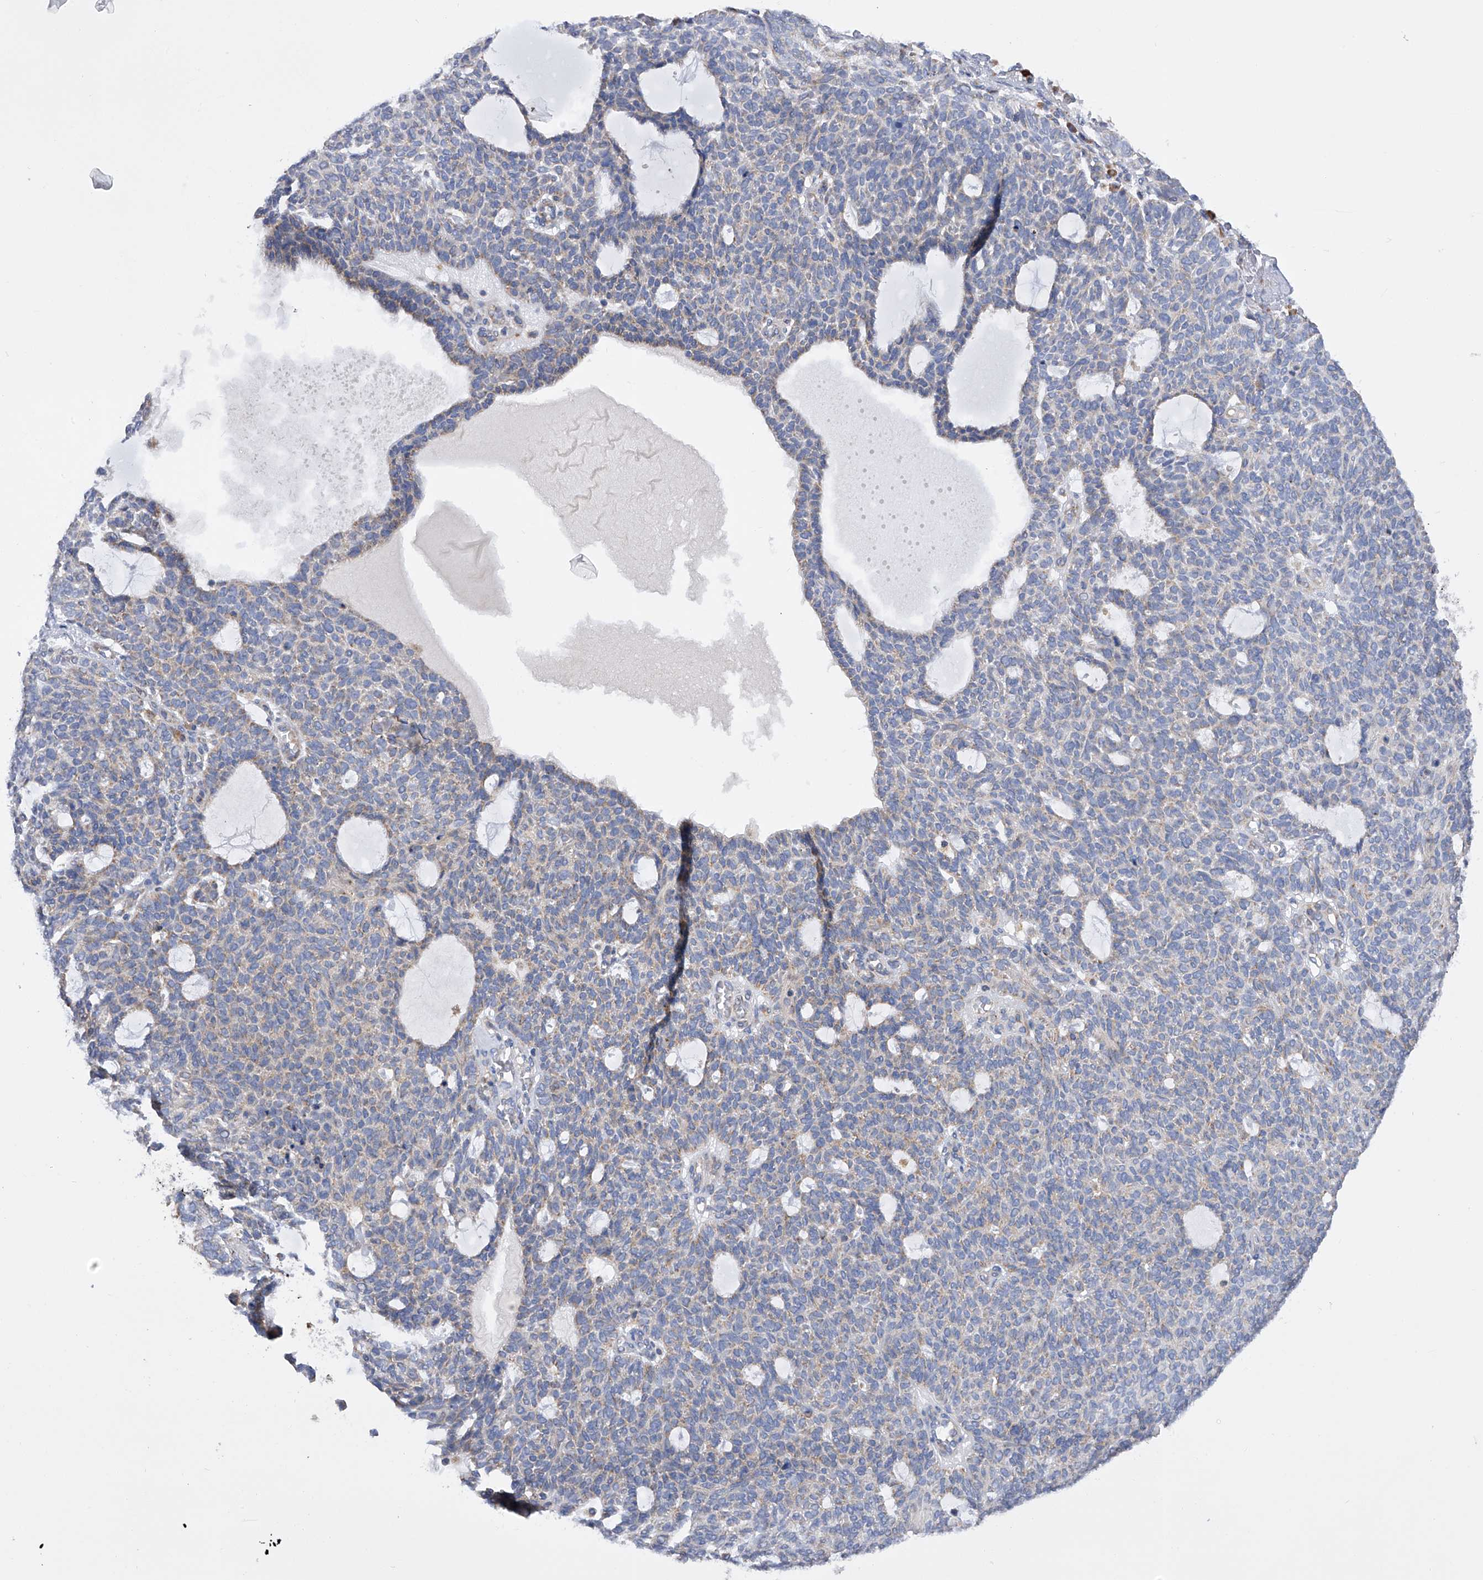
{"staining": {"intensity": "negative", "quantity": "none", "location": "none"}, "tissue": "skin cancer", "cell_type": "Tumor cells", "image_type": "cancer", "snomed": [{"axis": "morphology", "description": "Squamous cell carcinoma, NOS"}, {"axis": "topography", "description": "Skin"}], "caption": "DAB (3,3'-diaminobenzidine) immunohistochemical staining of human squamous cell carcinoma (skin) displays no significant staining in tumor cells.", "gene": "MLYCD", "patient": {"sex": "female", "age": 90}}